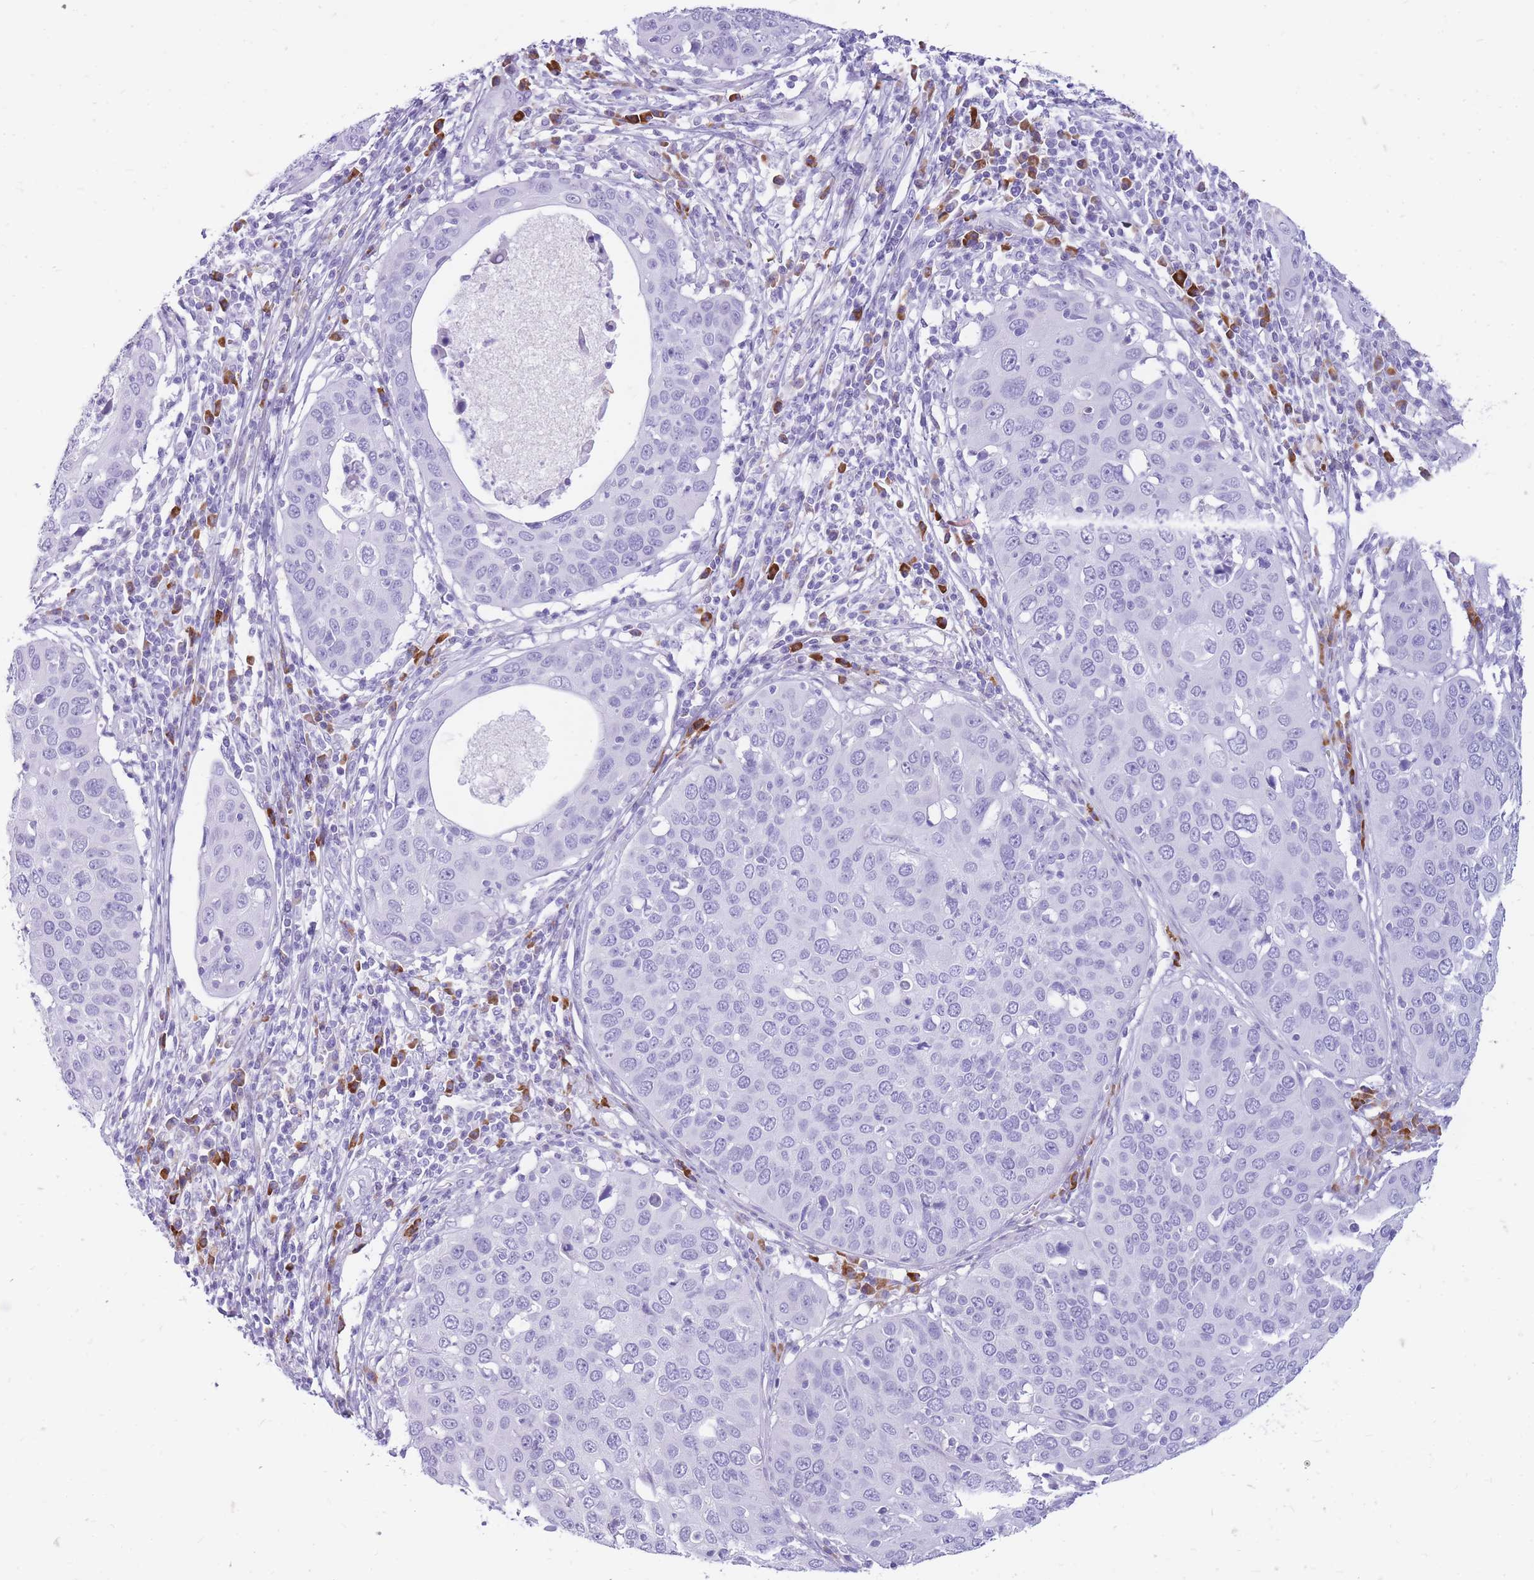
{"staining": {"intensity": "negative", "quantity": "none", "location": "none"}, "tissue": "cervical cancer", "cell_type": "Tumor cells", "image_type": "cancer", "snomed": [{"axis": "morphology", "description": "Squamous cell carcinoma, NOS"}, {"axis": "topography", "description": "Cervix"}], "caption": "Histopathology image shows no significant protein expression in tumor cells of cervical cancer (squamous cell carcinoma).", "gene": "ZFP37", "patient": {"sex": "female", "age": 36}}